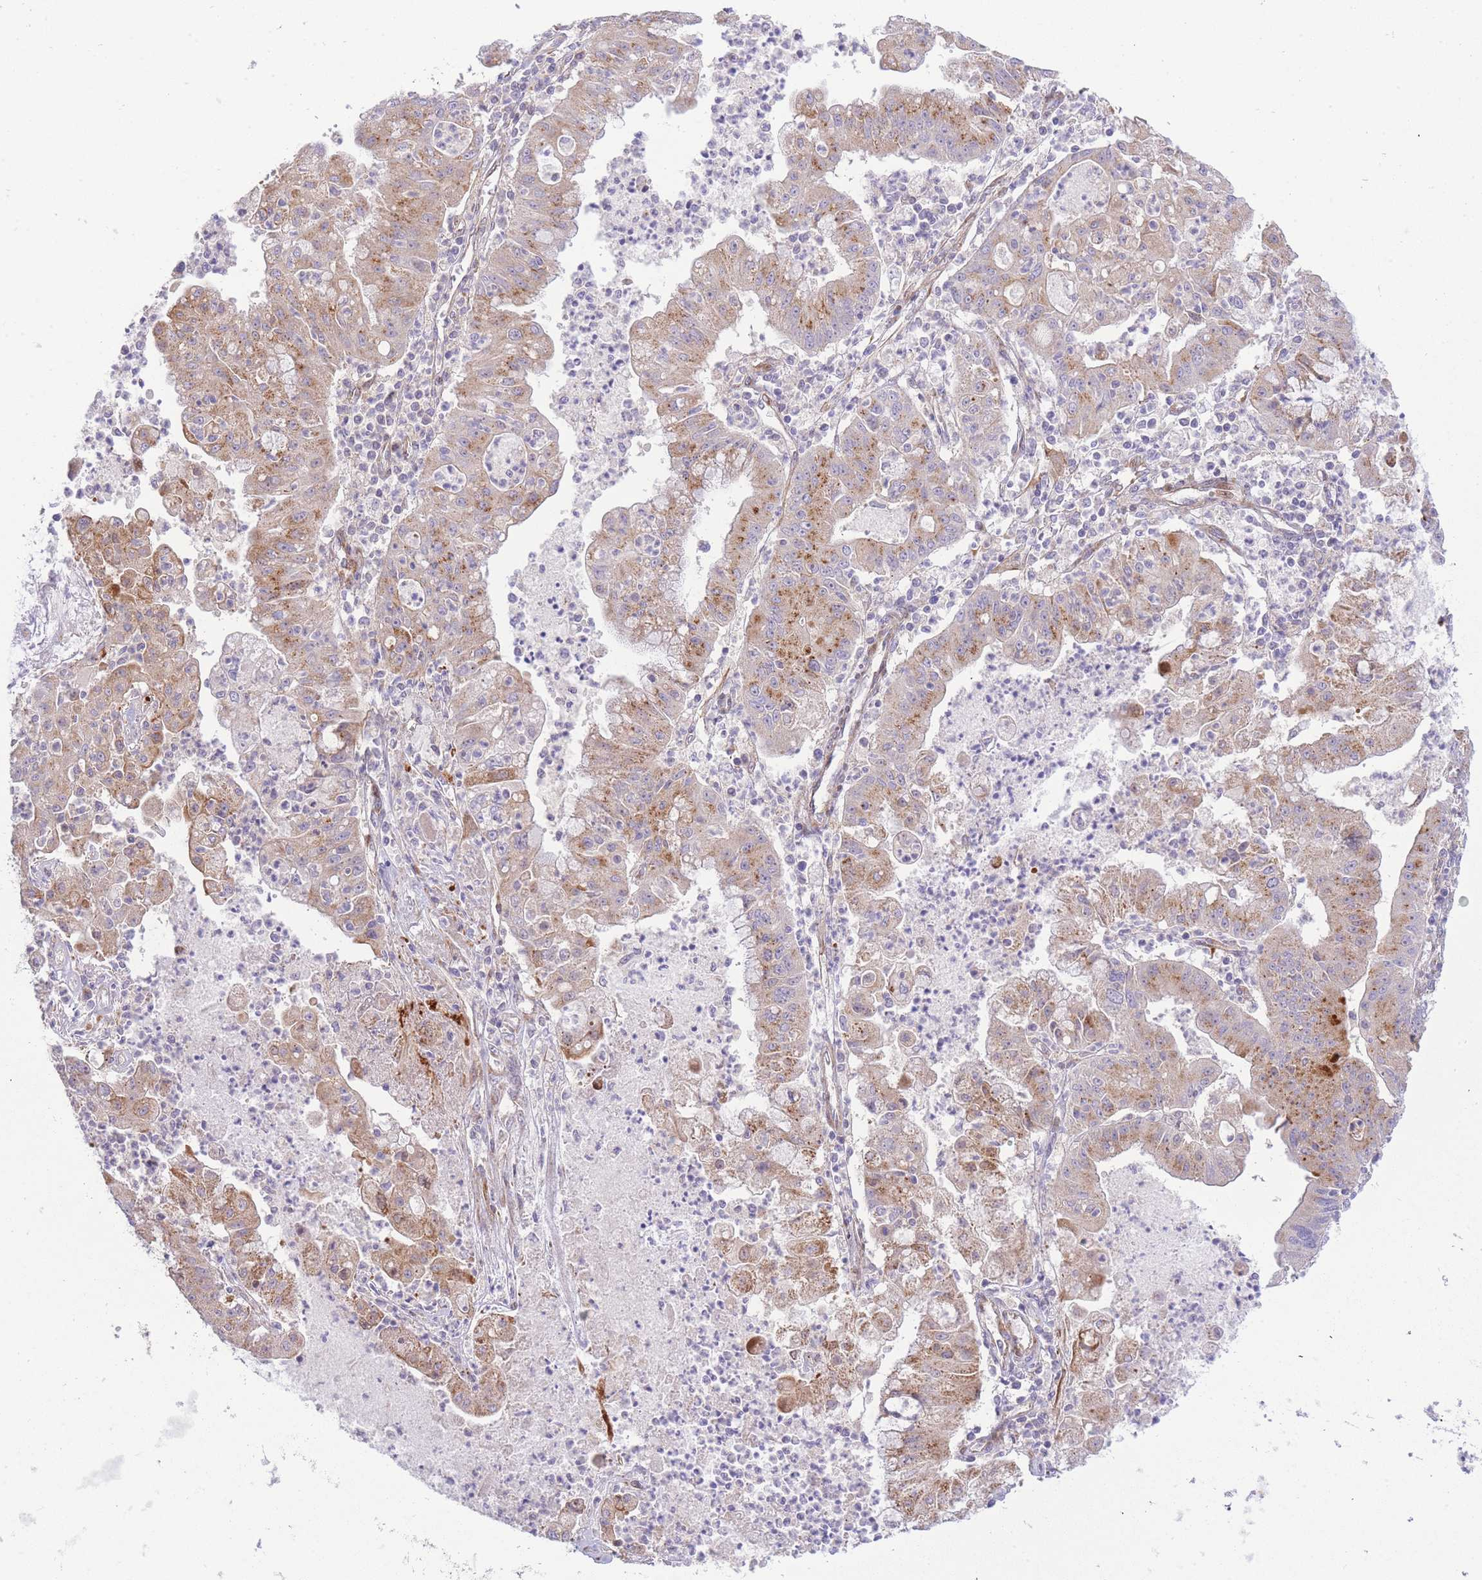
{"staining": {"intensity": "moderate", "quantity": "25%-75%", "location": "cytoplasmic/membranous"}, "tissue": "ovarian cancer", "cell_type": "Tumor cells", "image_type": "cancer", "snomed": [{"axis": "morphology", "description": "Cystadenocarcinoma, mucinous, NOS"}, {"axis": "topography", "description": "Ovary"}], "caption": "A high-resolution image shows IHC staining of ovarian cancer, which exhibits moderate cytoplasmic/membranous staining in about 25%-75% of tumor cells.", "gene": "ATP5MC2", "patient": {"sex": "female", "age": 70}}